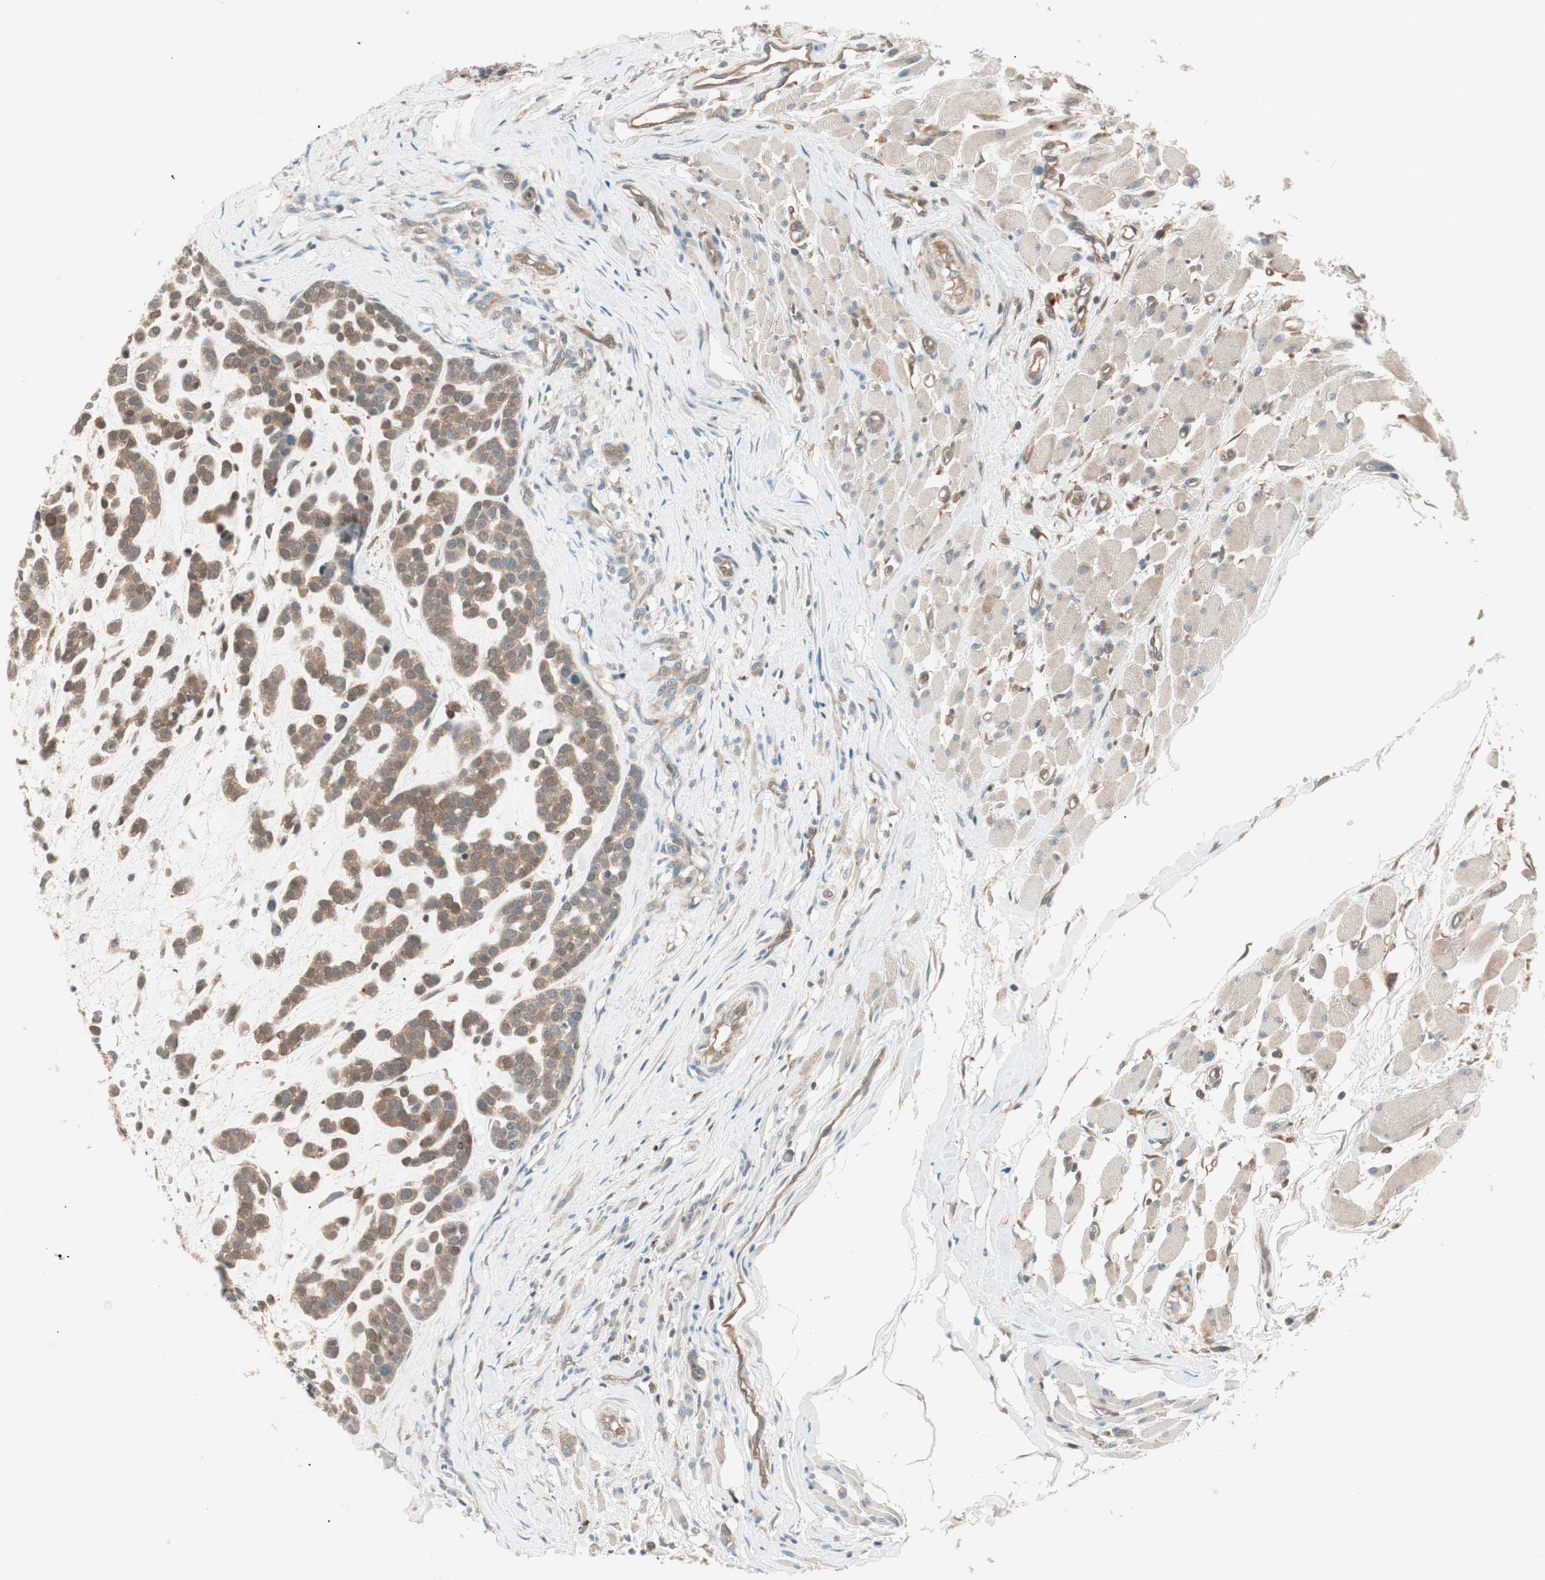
{"staining": {"intensity": "moderate", "quantity": ">75%", "location": "cytoplasmic/membranous"}, "tissue": "head and neck cancer", "cell_type": "Tumor cells", "image_type": "cancer", "snomed": [{"axis": "morphology", "description": "Adenocarcinoma, NOS"}, {"axis": "morphology", "description": "Adenoma, NOS"}, {"axis": "topography", "description": "Head-Neck"}], "caption": "A histopathology image showing moderate cytoplasmic/membranous staining in approximately >75% of tumor cells in head and neck cancer, as visualized by brown immunohistochemical staining.", "gene": "GALT", "patient": {"sex": "female", "age": 55}}